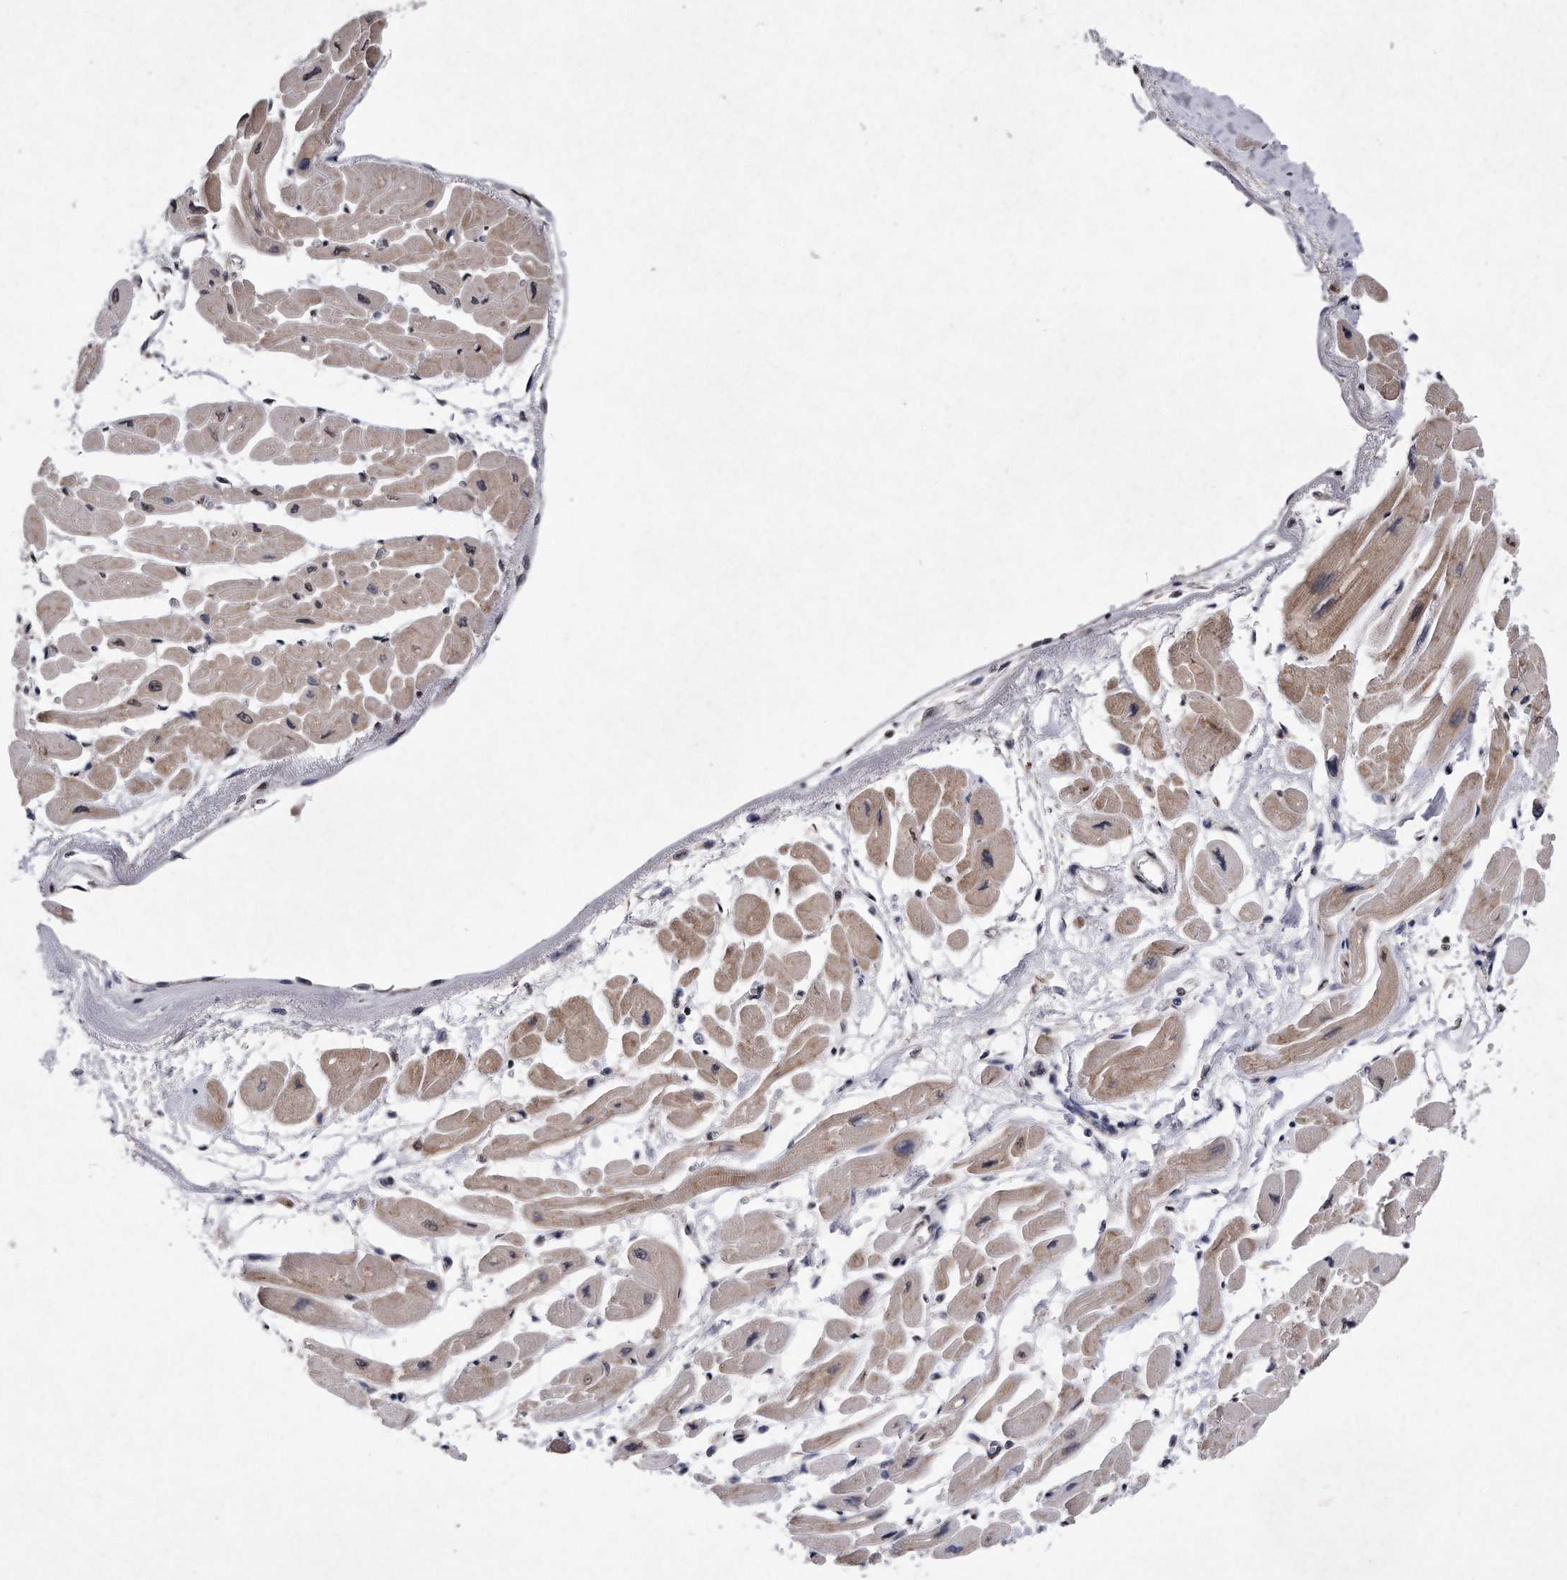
{"staining": {"intensity": "moderate", "quantity": "25%-75%", "location": "cytoplasmic/membranous,nuclear"}, "tissue": "heart muscle", "cell_type": "Cardiomyocytes", "image_type": "normal", "snomed": [{"axis": "morphology", "description": "Normal tissue, NOS"}, {"axis": "topography", "description": "Heart"}], "caption": "Immunohistochemistry (IHC) staining of benign heart muscle, which shows medium levels of moderate cytoplasmic/membranous,nuclear positivity in approximately 25%-75% of cardiomyocytes indicating moderate cytoplasmic/membranous,nuclear protein positivity. The staining was performed using DAB (brown) for protein detection and nuclei were counterstained in hematoxylin (blue).", "gene": "DAB1", "patient": {"sex": "female", "age": 54}}